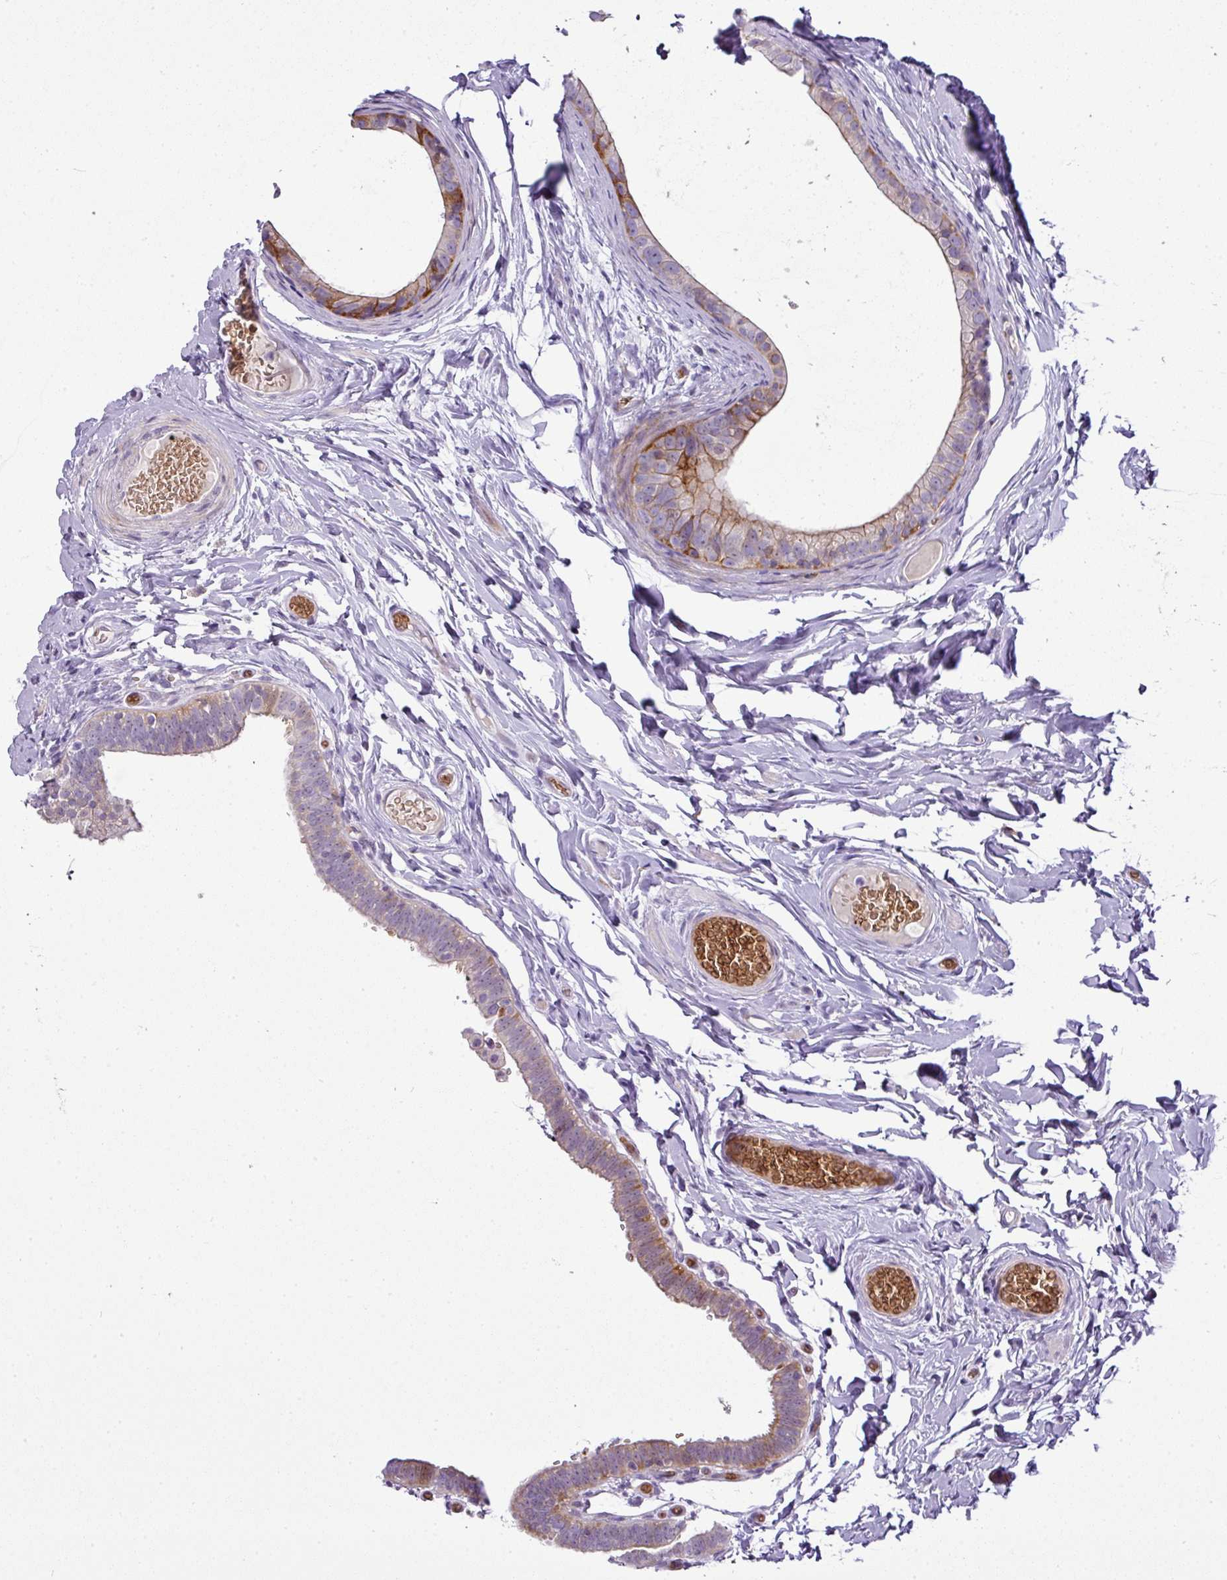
{"staining": {"intensity": "moderate", "quantity": "<25%", "location": "cytoplasmic/membranous"}, "tissue": "epididymis", "cell_type": "Glandular cells", "image_type": "normal", "snomed": [{"axis": "morphology", "description": "Normal tissue, NOS"}, {"axis": "morphology", "description": "Carcinoma, Embryonal, NOS"}, {"axis": "topography", "description": "Testis"}, {"axis": "topography", "description": "Epididymis"}], "caption": "Brown immunohistochemical staining in unremarkable epididymis displays moderate cytoplasmic/membranous staining in approximately <25% of glandular cells.", "gene": "ATP6V1F", "patient": {"sex": "male", "age": 36}}